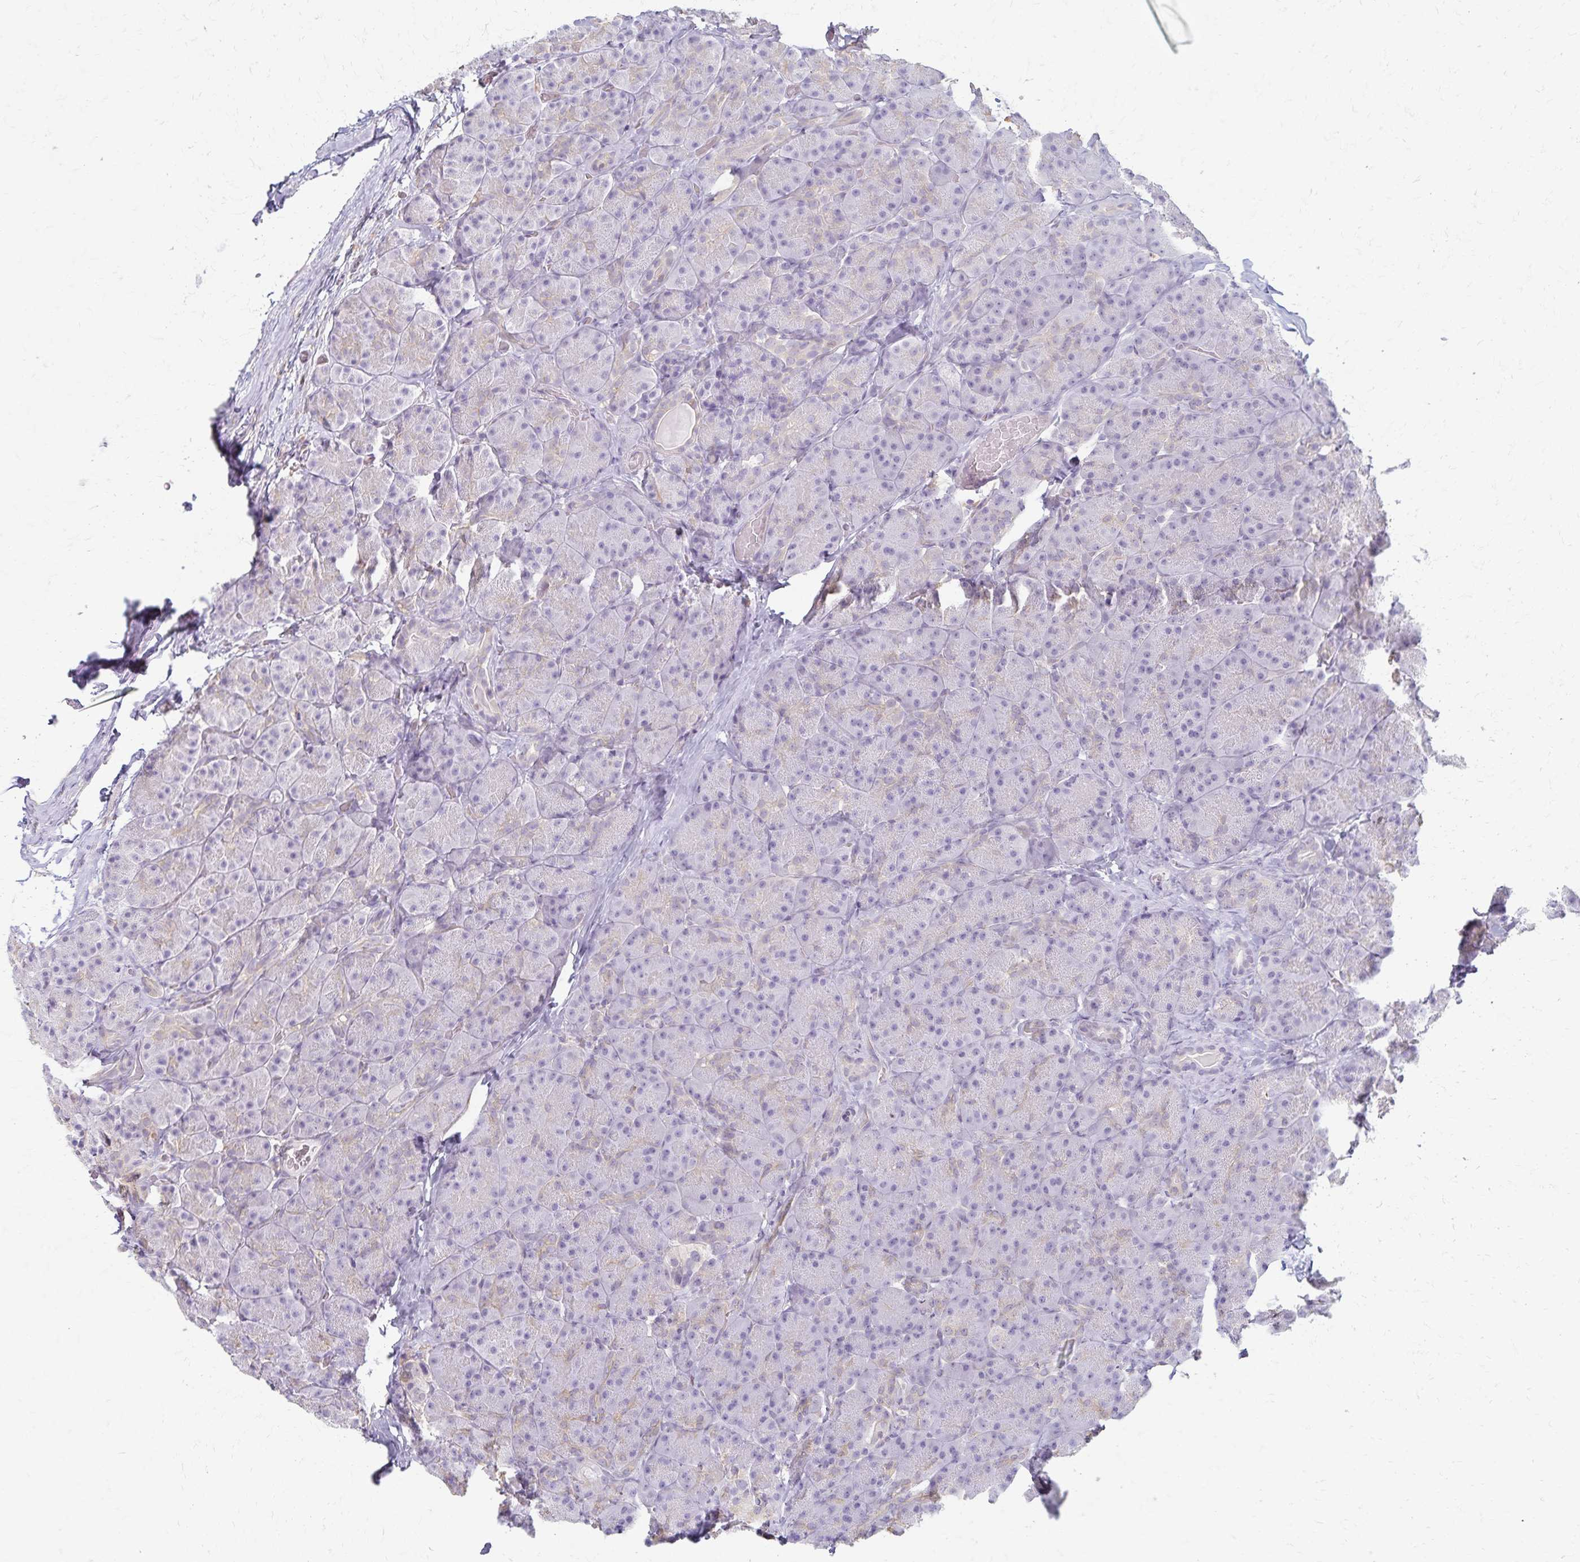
{"staining": {"intensity": "negative", "quantity": "none", "location": "none"}, "tissue": "pancreas", "cell_type": "Exocrine glandular cells", "image_type": "normal", "snomed": [{"axis": "morphology", "description": "Normal tissue, NOS"}, {"axis": "topography", "description": "Pancreas"}], "caption": "The histopathology image demonstrates no significant staining in exocrine glandular cells of pancreas. (Stains: DAB immunohistochemistry with hematoxylin counter stain, Microscopy: brightfield microscopy at high magnification).", "gene": "KISS1", "patient": {"sex": "male", "age": 57}}